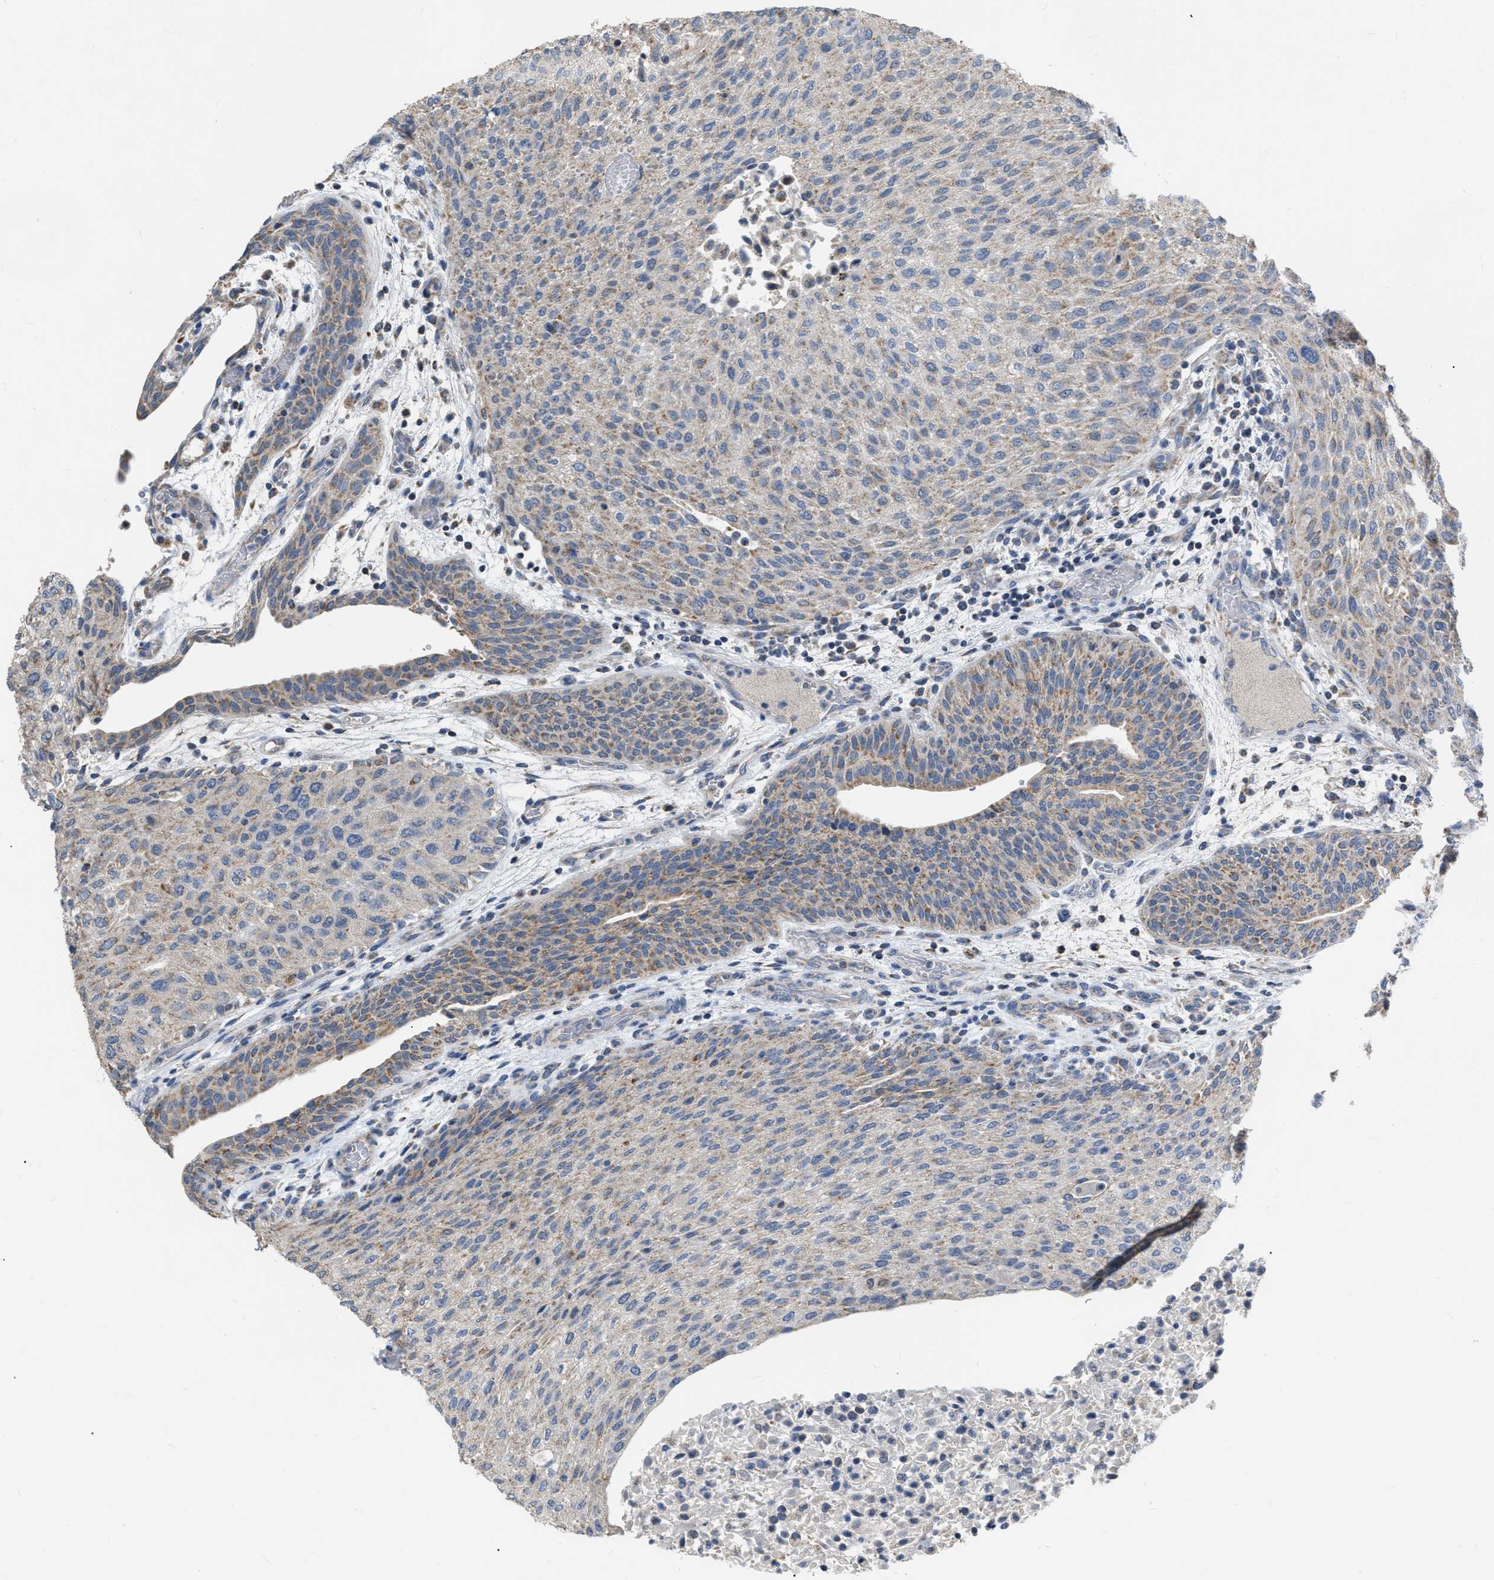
{"staining": {"intensity": "weak", "quantity": "<25%", "location": "cytoplasmic/membranous"}, "tissue": "urothelial cancer", "cell_type": "Tumor cells", "image_type": "cancer", "snomed": [{"axis": "morphology", "description": "Urothelial carcinoma, Low grade"}, {"axis": "morphology", "description": "Urothelial carcinoma, High grade"}, {"axis": "topography", "description": "Urinary bladder"}], "caption": "Immunohistochemistry (IHC) of human urothelial cancer exhibits no expression in tumor cells. The staining was performed using DAB to visualize the protein expression in brown, while the nuclei were stained in blue with hematoxylin (Magnification: 20x).", "gene": "DDX56", "patient": {"sex": "male", "age": 35}}